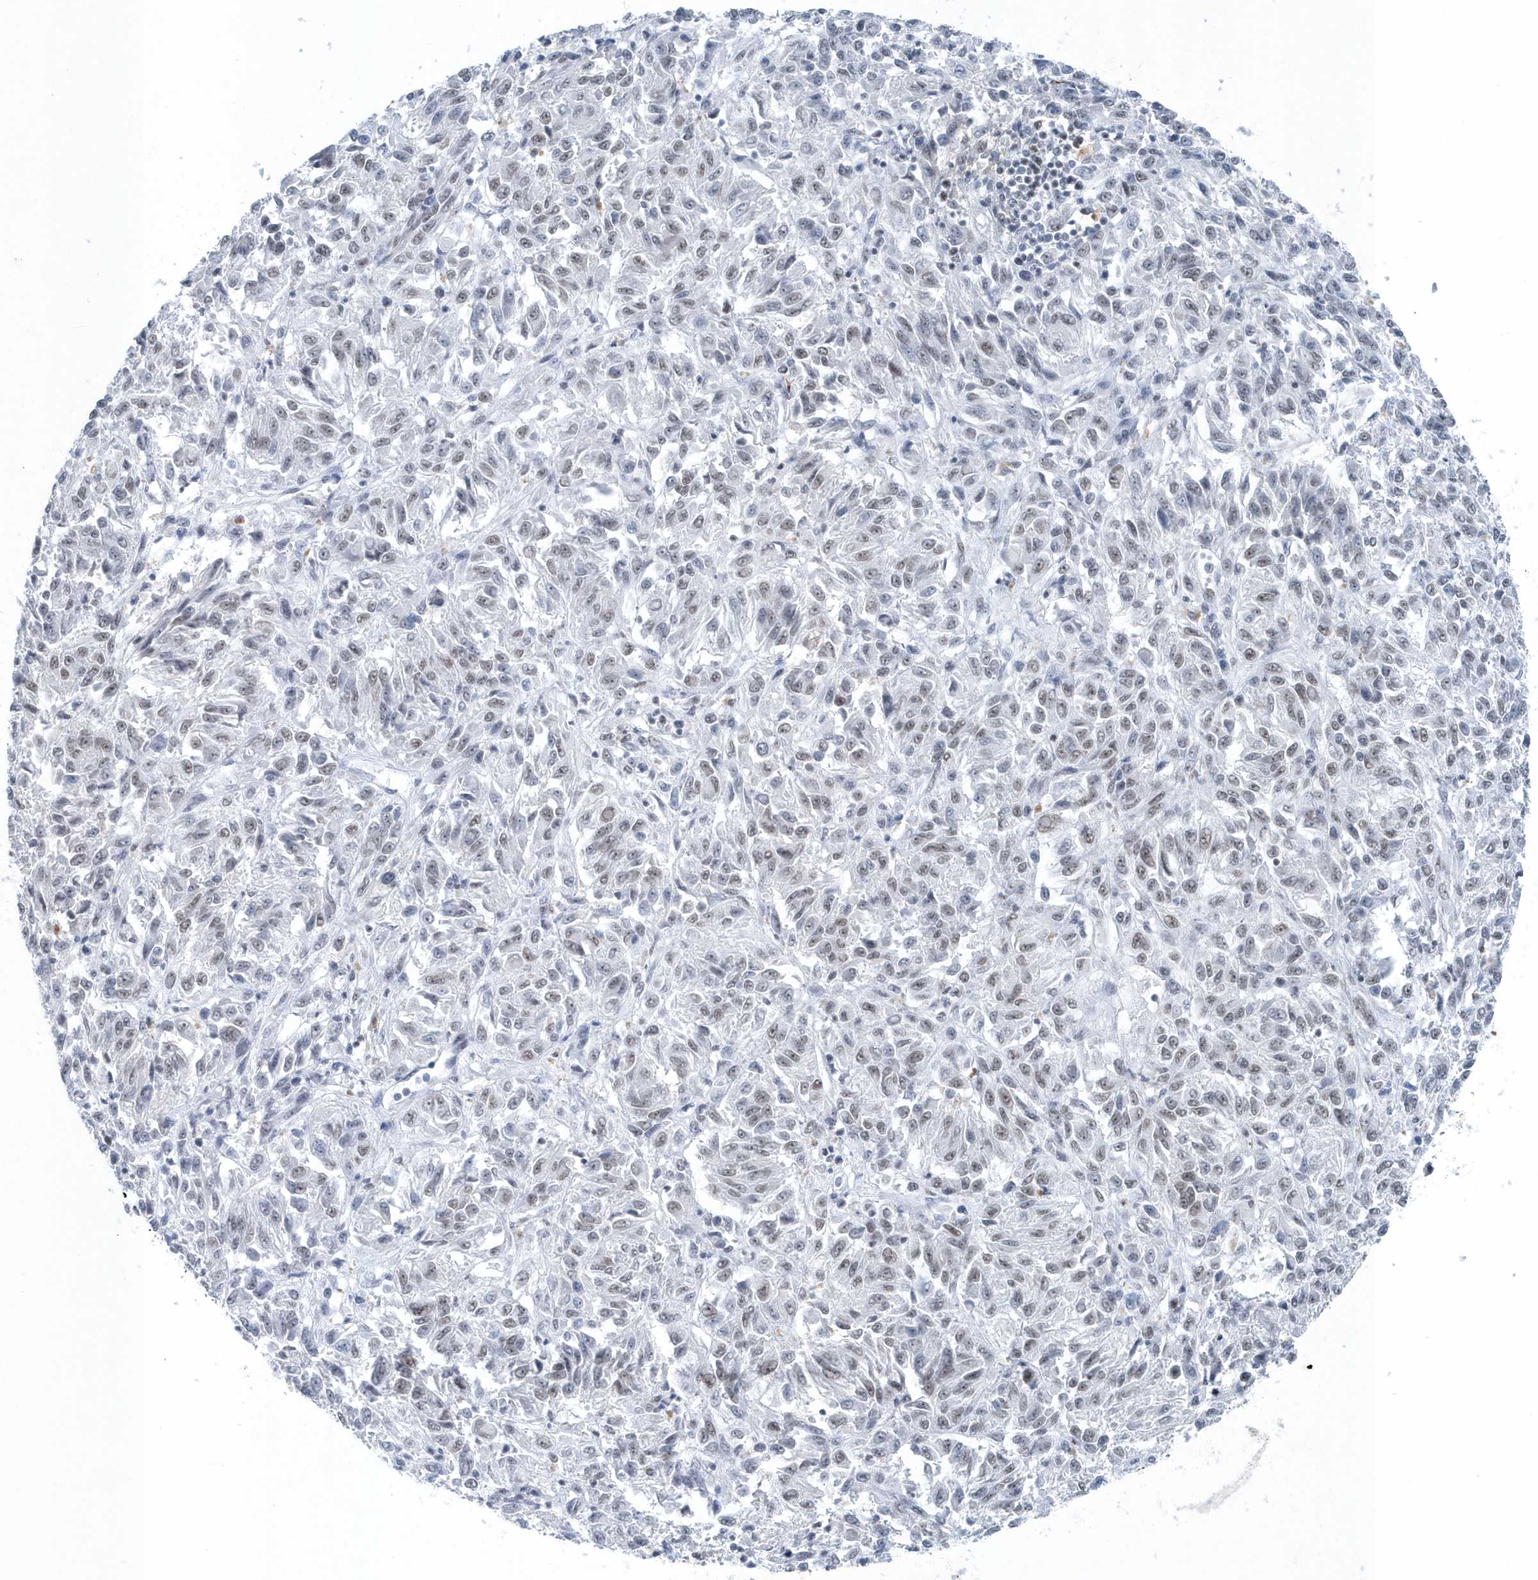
{"staining": {"intensity": "weak", "quantity": "25%-75%", "location": "nuclear"}, "tissue": "melanoma", "cell_type": "Tumor cells", "image_type": "cancer", "snomed": [{"axis": "morphology", "description": "Malignant melanoma, Metastatic site"}, {"axis": "topography", "description": "Lung"}], "caption": "High-magnification brightfield microscopy of melanoma stained with DAB (3,3'-diaminobenzidine) (brown) and counterstained with hematoxylin (blue). tumor cells exhibit weak nuclear positivity is present in about25%-75% of cells. (DAB = brown stain, brightfield microscopy at high magnification).", "gene": "FIP1L1", "patient": {"sex": "male", "age": 64}}